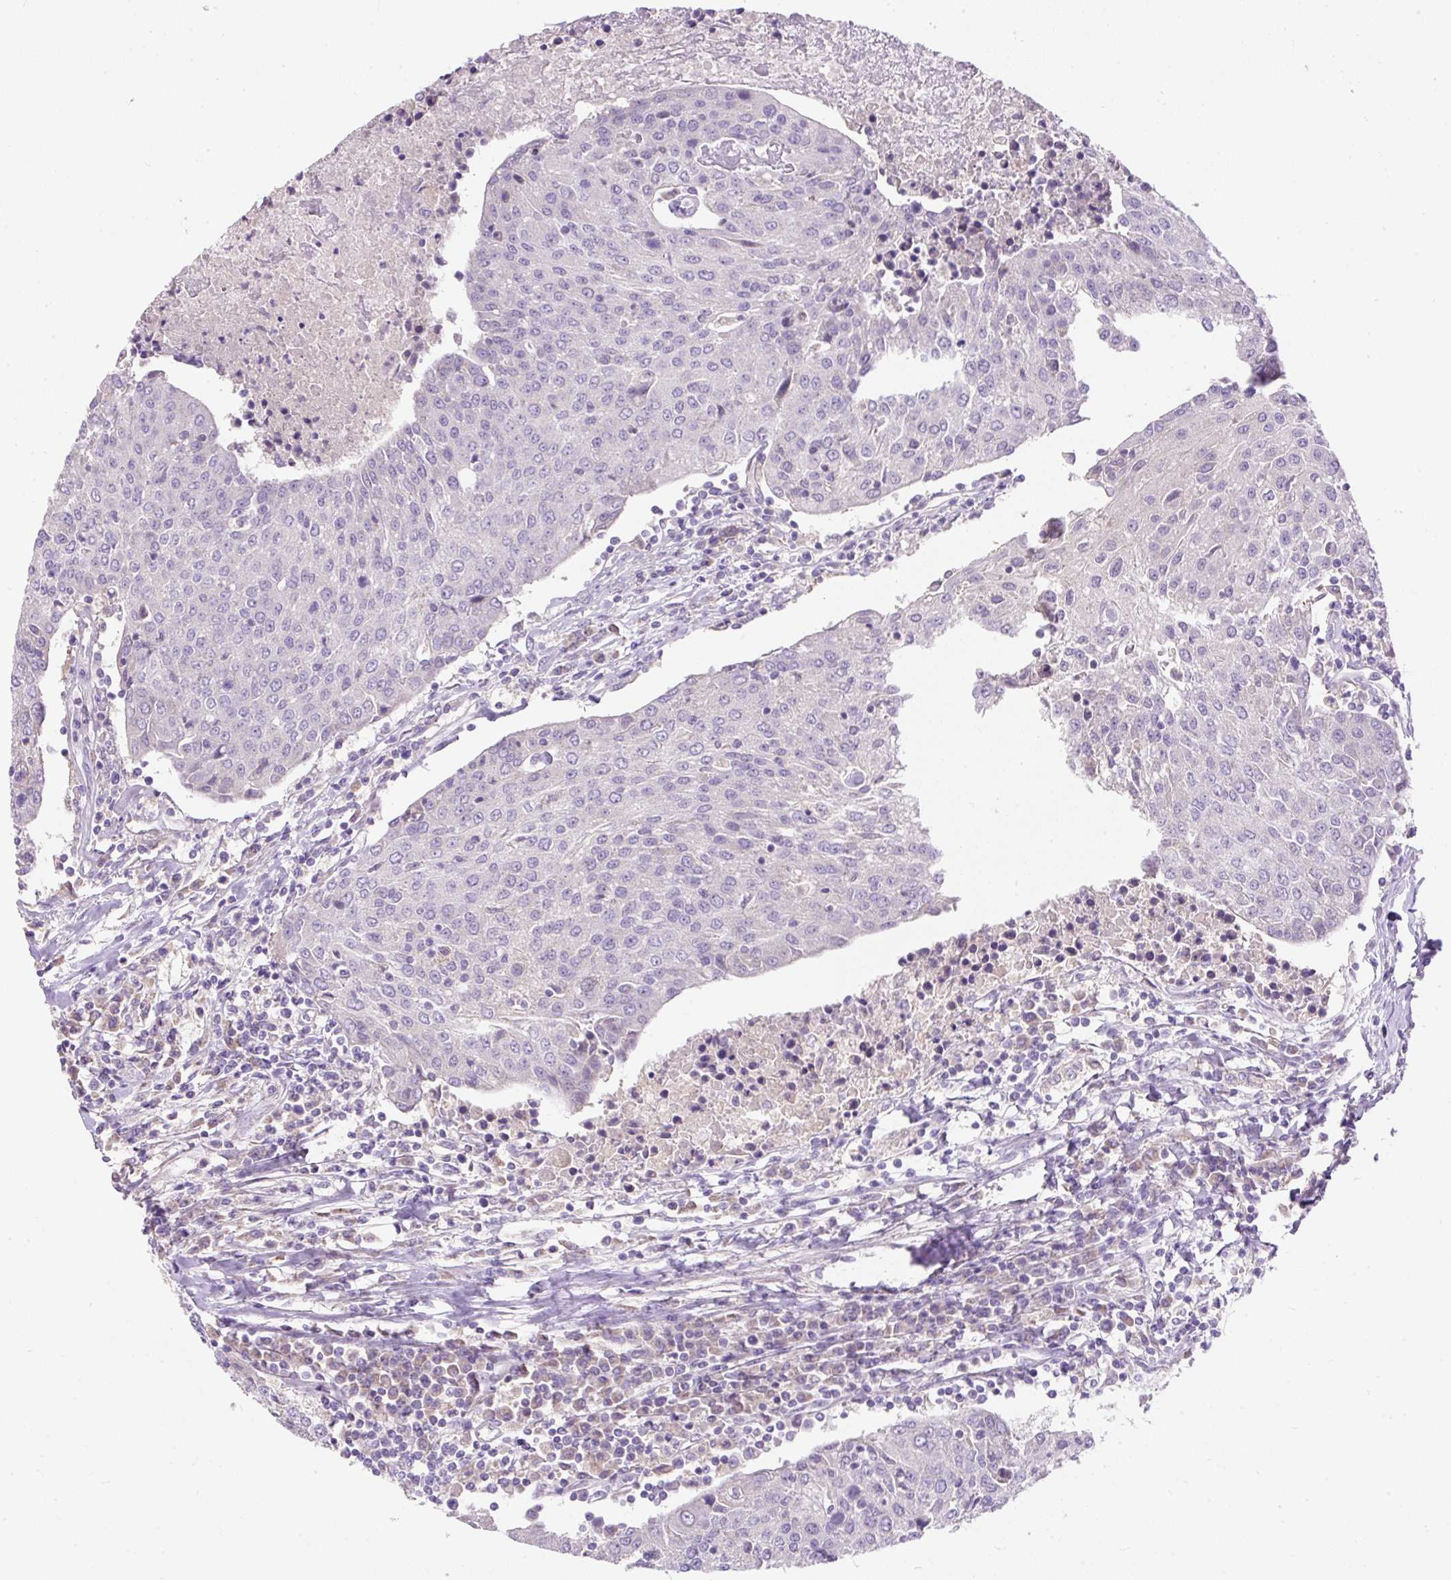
{"staining": {"intensity": "negative", "quantity": "none", "location": "none"}, "tissue": "urothelial cancer", "cell_type": "Tumor cells", "image_type": "cancer", "snomed": [{"axis": "morphology", "description": "Urothelial carcinoma, High grade"}, {"axis": "topography", "description": "Urinary bladder"}], "caption": "Immunohistochemical staining of human urothelial cancer exhibits no significant staining in tumor cells.", "gene": "SUSD5", "patient": {"sex": "female", "age": 85}}